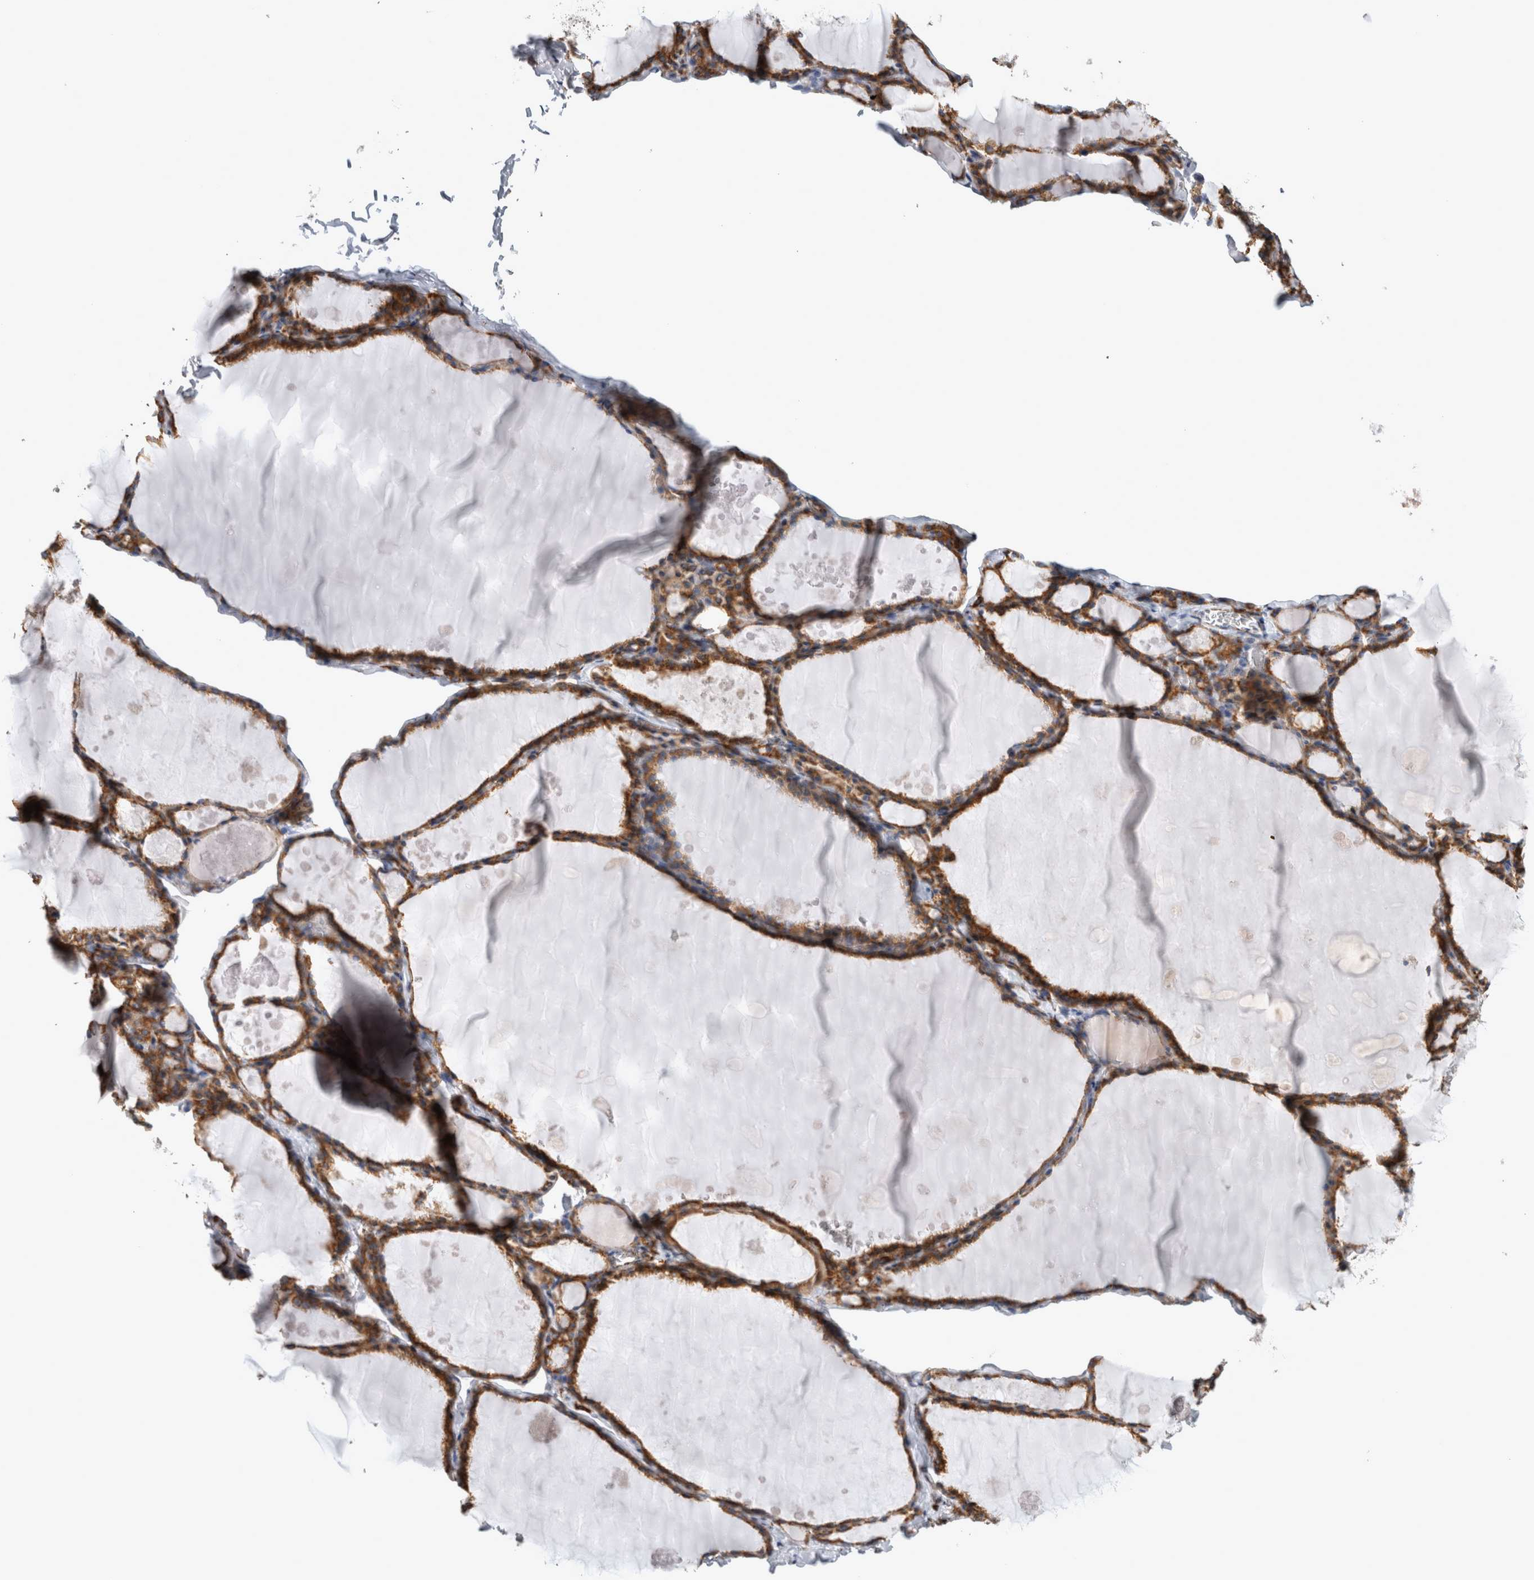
{"staining": {"intensity": "moderate", "quantity": ">75%", "location": "cytoplasmic/membranous"}, "tissue": "thyroid gland", "cell_type": "Glandular cells", "image_type": "normal", "snomed": [{"axis": "morphology", "description": "Normal tissue, NOS"}, {"axis": "topography", "description": "Thyroid gland"}], "caption": "Immunohistochemical staining of unremarkable human thyroid gland exhibits >75% levels of moderate cytoplasmic/membranous protein positivity in approximately >75% of glandular cells.", "gene": "FHIP2B", "patient": {"sex": "male", "age": 56}}